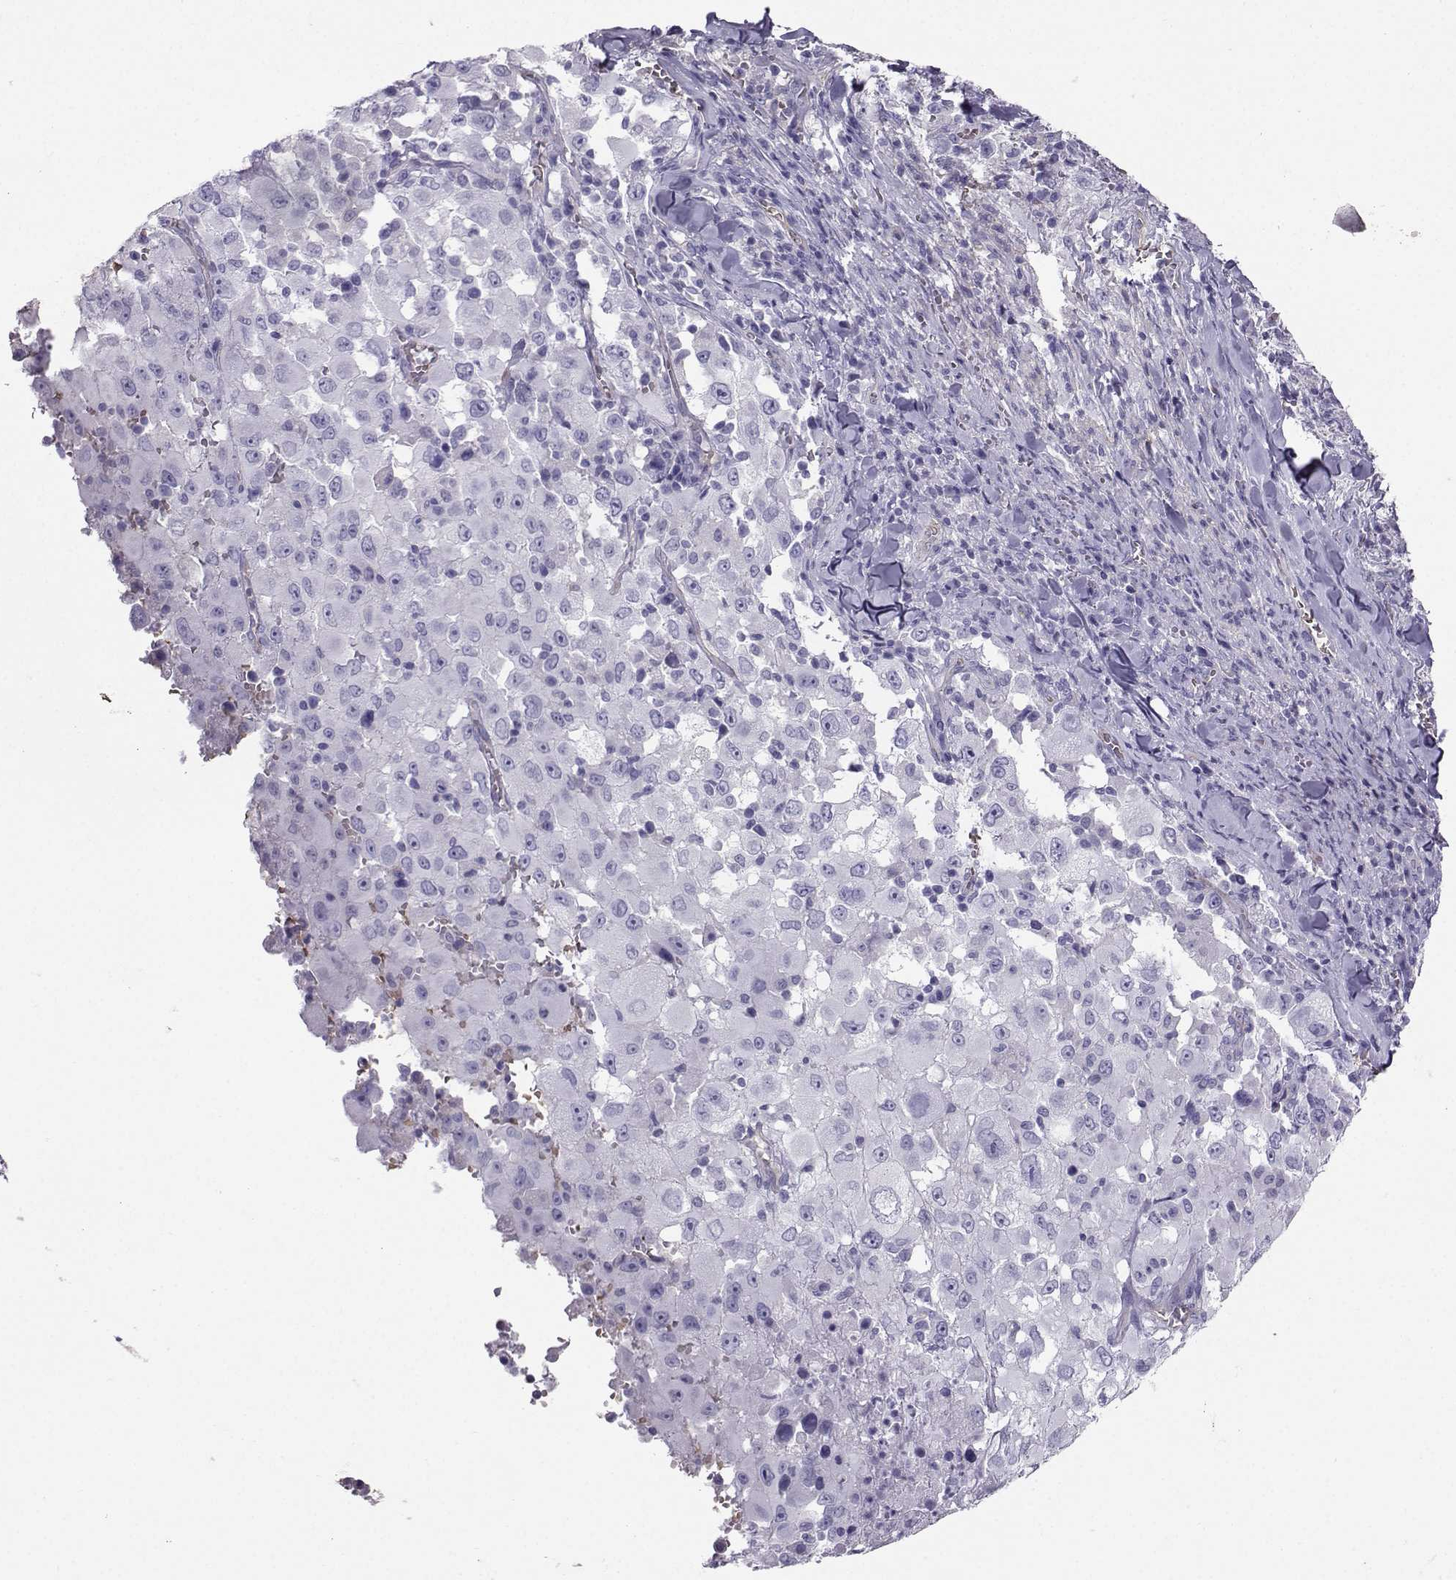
{"staining": {"intensity": "negative", "quantity": "none", "location": "none"}, "tissue": "melanoma", "cell_type": "Tumor cells", "image_type": "cancer", "snomed": [{"axis": "morphology", "description": "Malignant melanoma, Metastatic site"}, {"axis": "topography", "description": "Soft tissue"}], "caption": "An immunohistochemistry (IHC) image of malignant melanoma (metastatic site) is shown. There is no staining in tumor cells of malignant melanoma (metastatic site).", "gene": "CLUL1", "patient": {"sex": "male", "age": 50}}